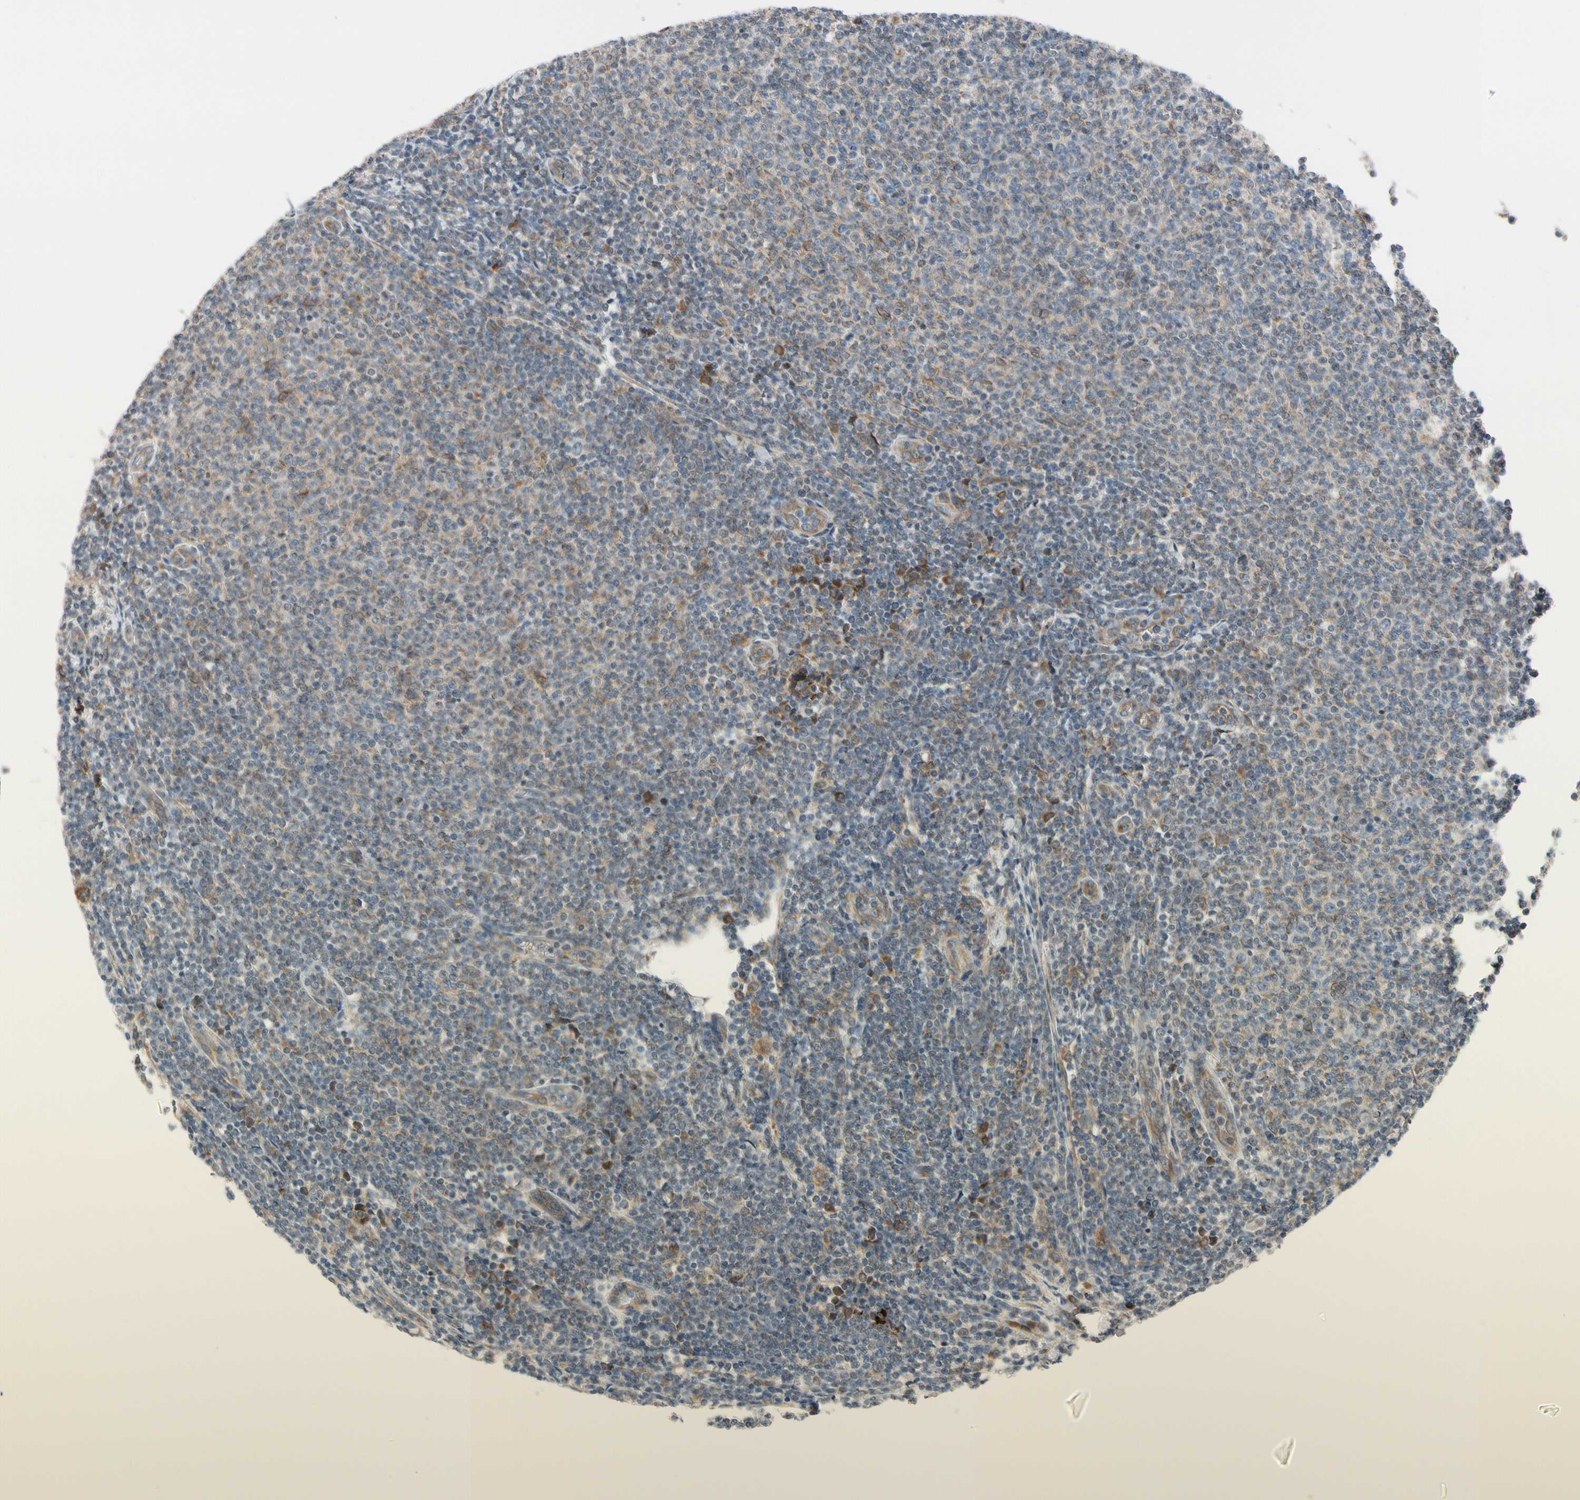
{"staining": {"intensity": "weak", "quantity": "<25%", "location": "cytoplasmic/membranous"}, "tissue": "lymphoma", "cell_type": "Tumor cells", "image_type": "cancer", "snomed": [{"axis": "morphology", "description": "Malignant lymphoma, non-Hodgkin's type, Low grade"}, {"axis": "topography", "description": "Lymph node"}], "caption": "High power microscopy micrograph of an immunohistochemistry (IHC) histopathology image of malignant lymphoma, non-Hodgkin's type (low-grade), revealing no significant staining in tumor cells.", "gene": "CLCC1", "patient": {"sex": "male", "age": 66}}